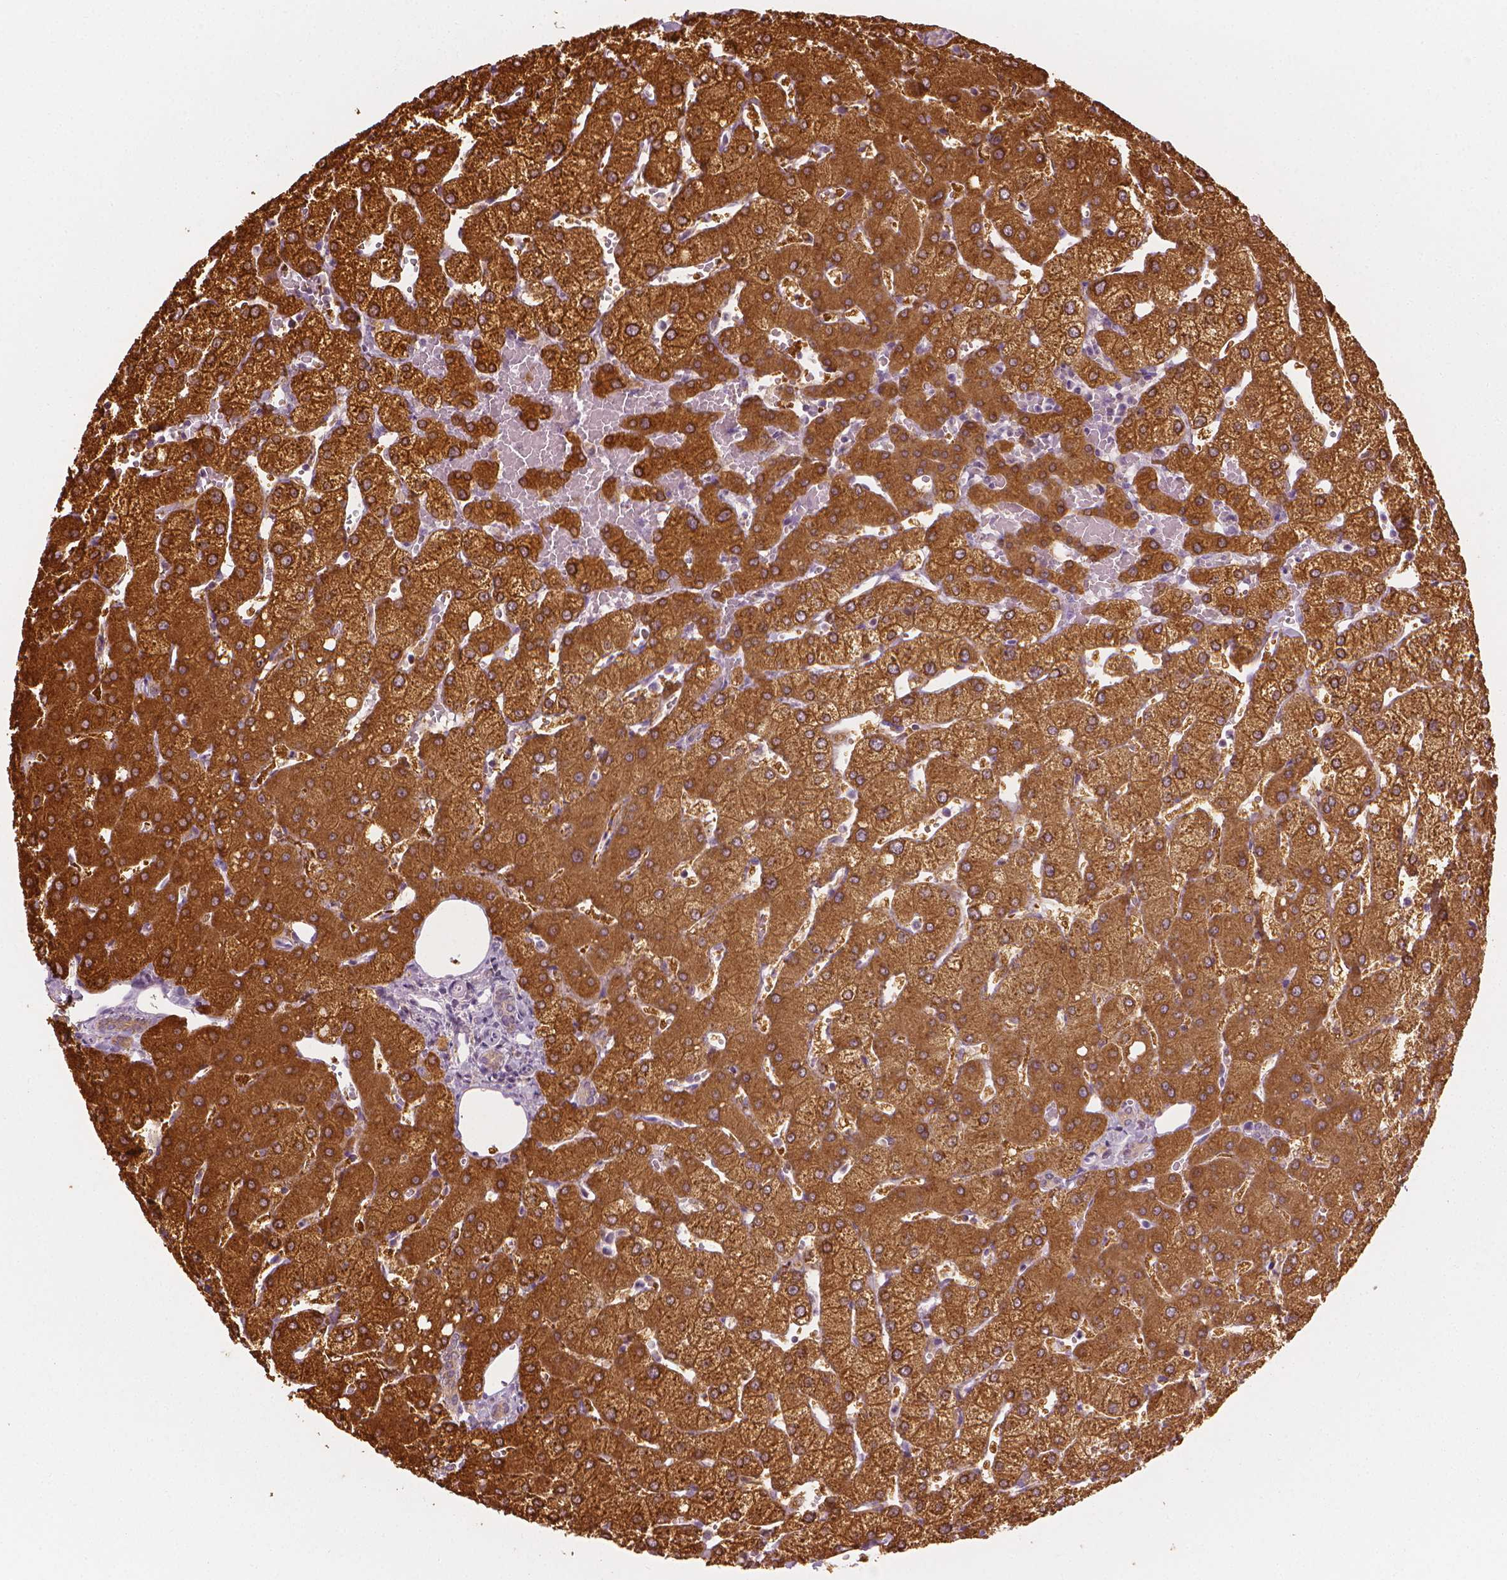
{"staining": {"intensity": "weak", "quantity": "<25%", "location": "cytoplasmic/membranous"}, "tissue": "liver", "cell_type": "Cholangiocytes", "image_type": "normal", "snomed": [{"axis": "morphology", "description": "Normal tissue, NOS"}, {"axis": "topography", "description": "Liver"}], "caption": "Cholangiocytes are negative for protein expression in normal human liver. (DAB immunohistochemistry, high magnification).", "gene": "SHMT1", "patient": {"sex": "female", "age": 54}}